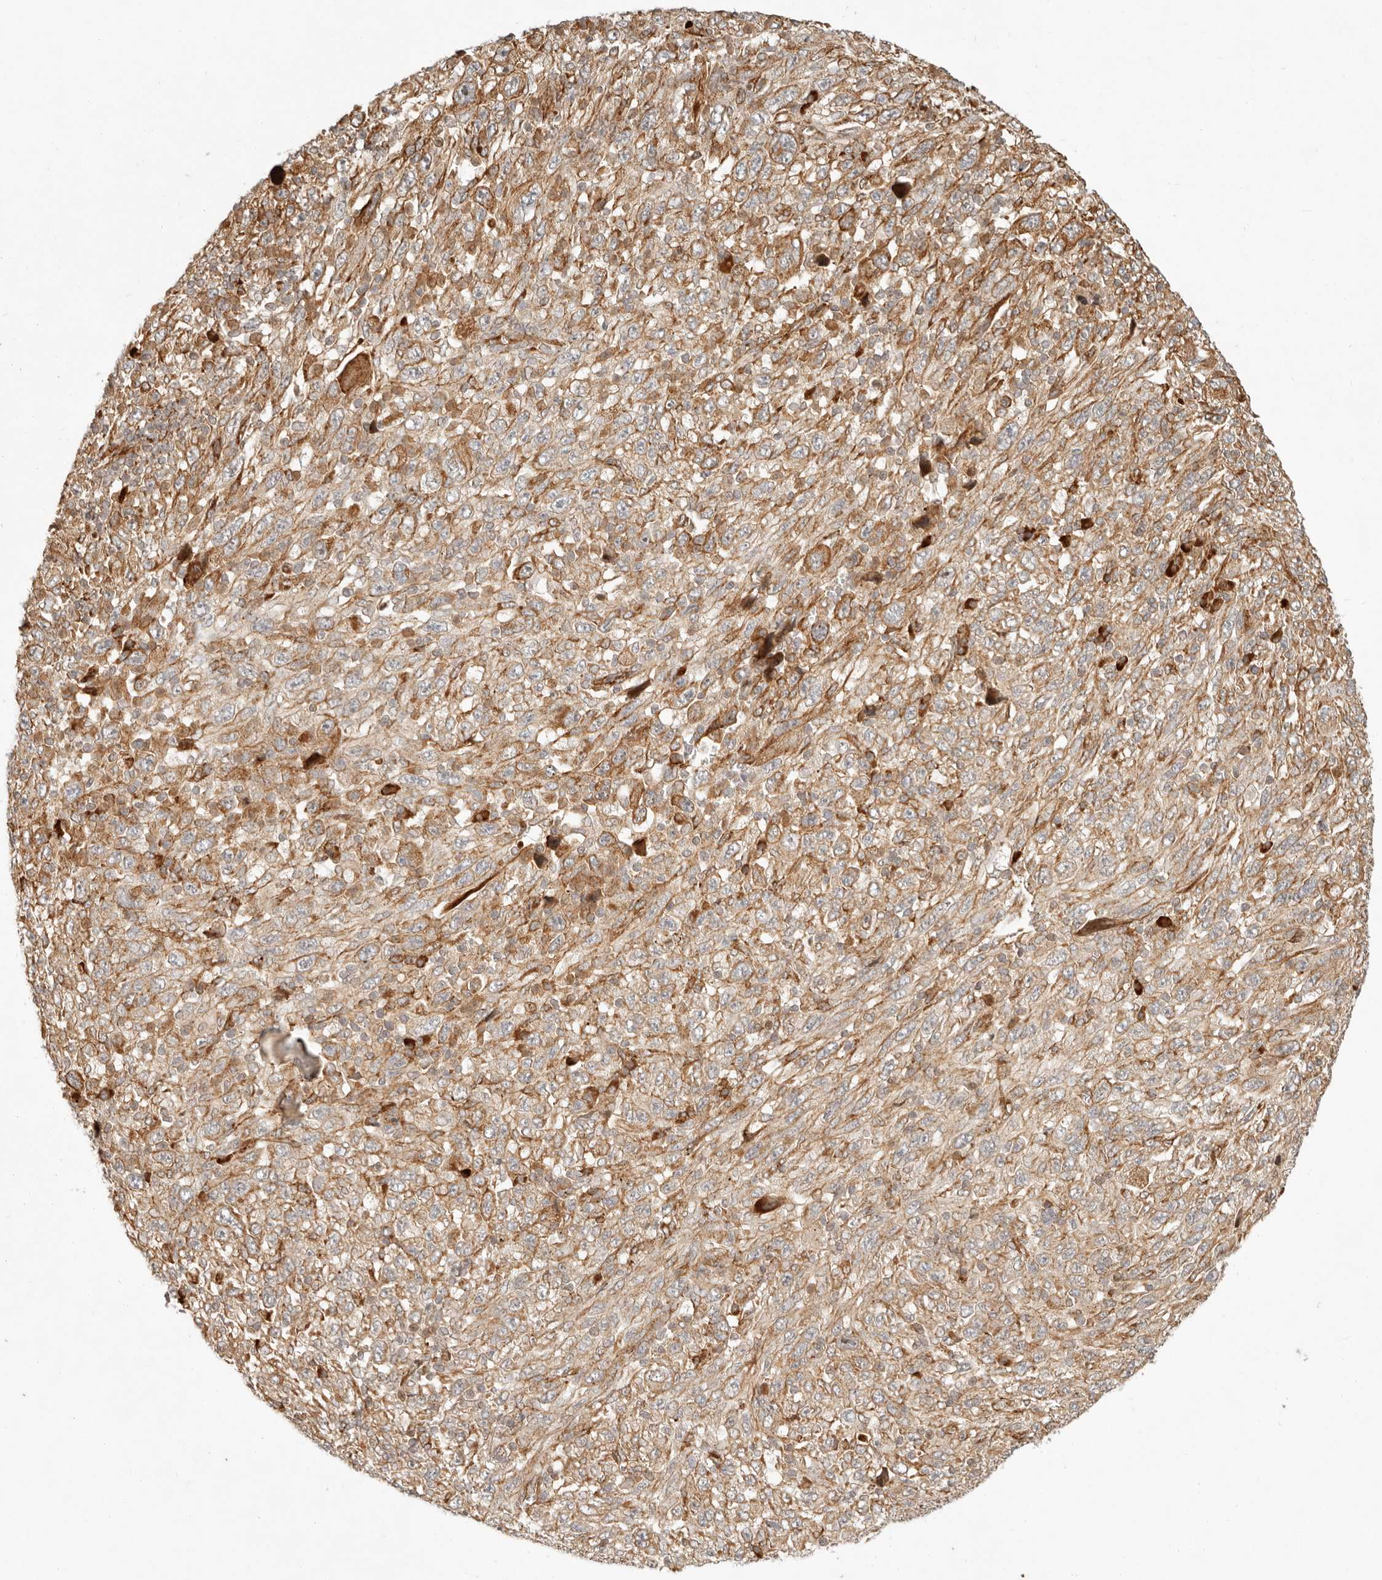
{"staining": {"intensity": "moderate", "quantity": ">75%", "location": "cytoplasmic/membranous"}, "tissue": "melanoma", "cell_type": "Tumor cells", "image_type": "cancer", "snomed": [{"axis": "morphology", "description": "Malignant melanoma, Metastatic site"}, {"axis": "topography", "description": "Skin"}], "caption": "Immunohistochemical staining of malignant melanoma (metastatic site) displays medium levels of moderate cytoplasmic/membranous positivity in approximately >75% of tumor cells.", "gene": "KLHL38", "patient": {"sex": "female", "age": 56}}